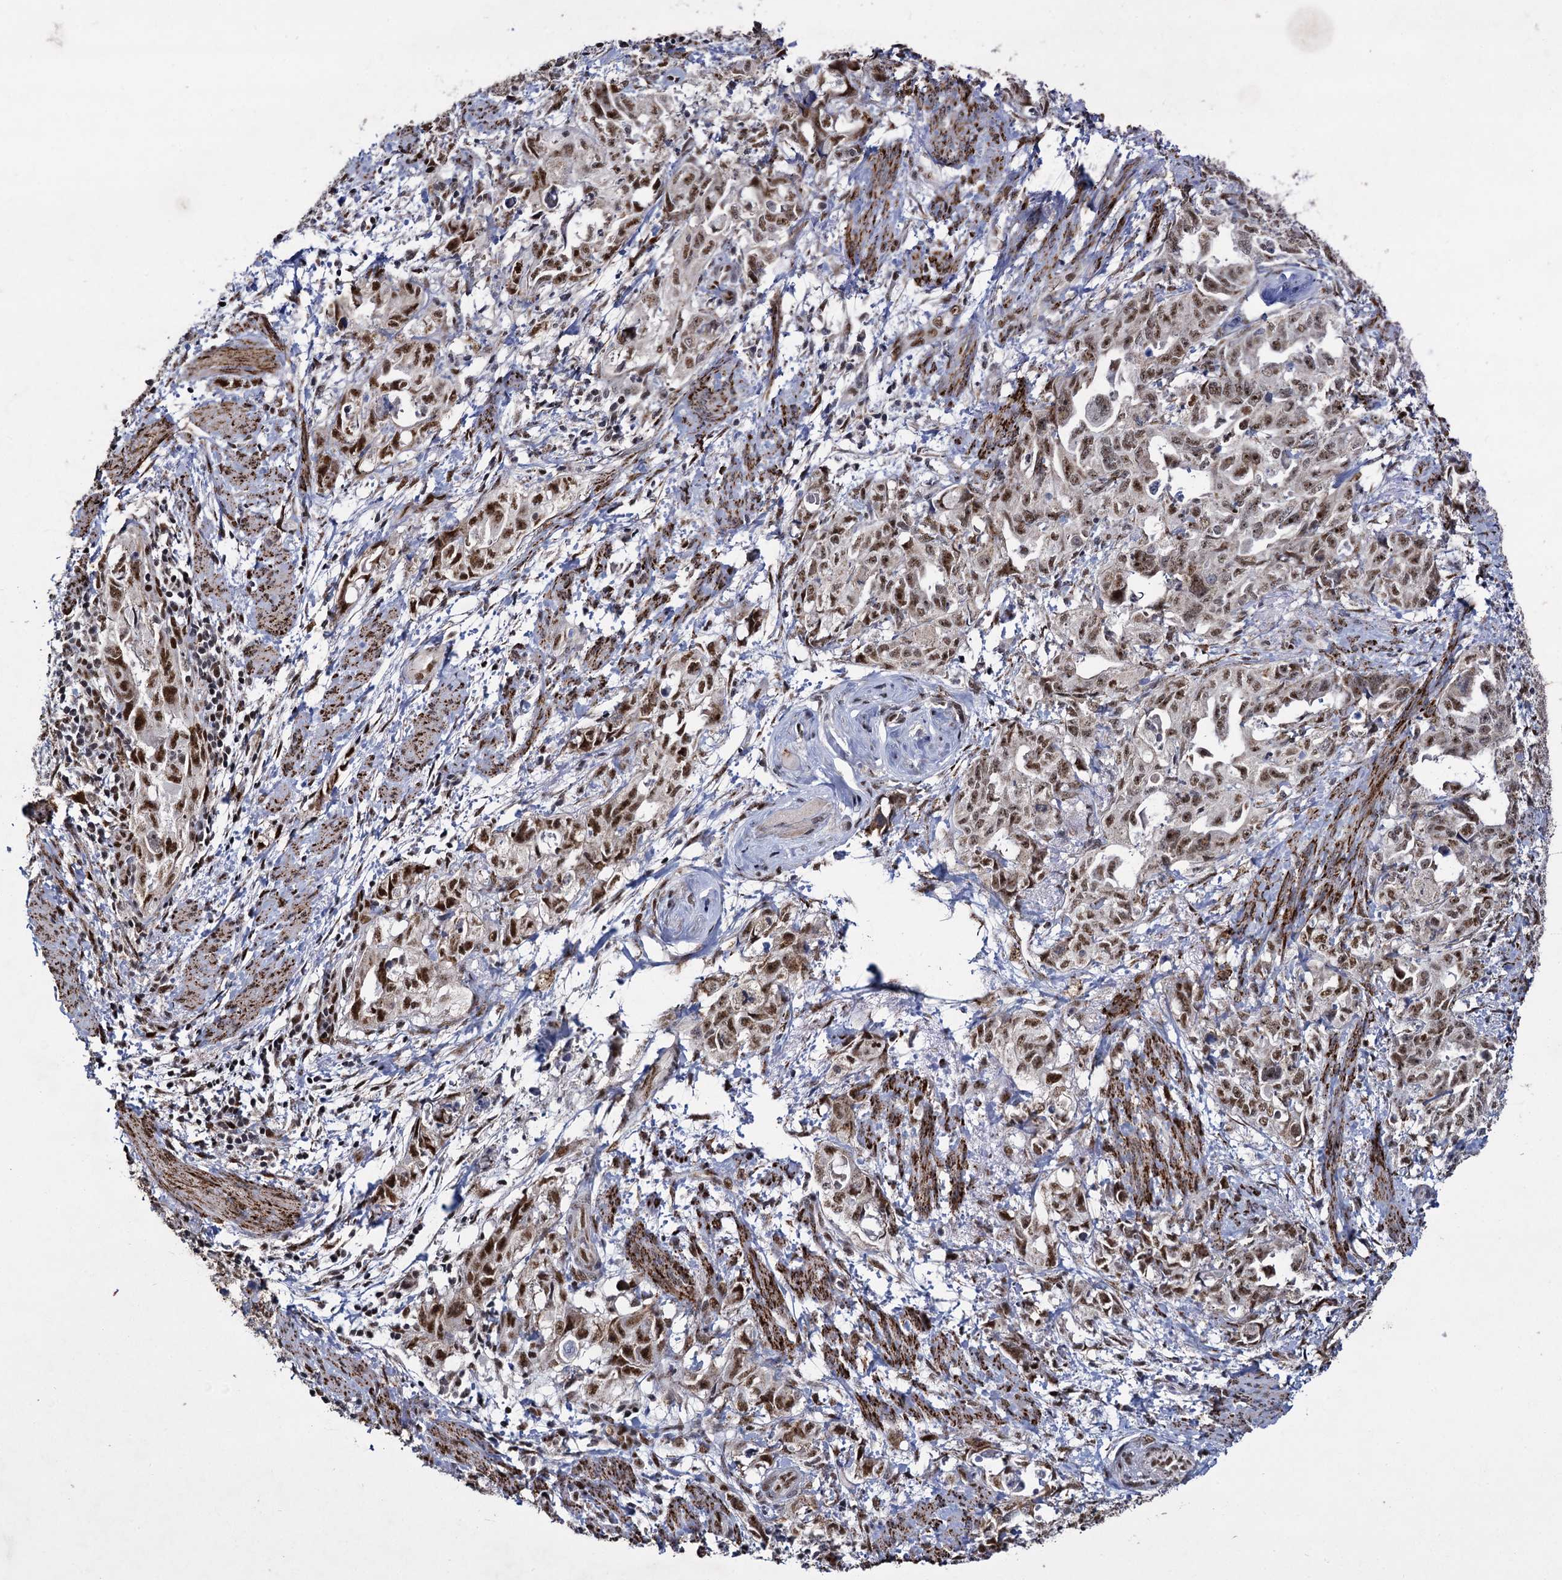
{"staining": {"intensity": "moderate", "quantity": ">75%", "location": "nuclear"}, "tissue": "endometrial cancer", "cell_type": "Tumor cells", "image_type": "cancer", "snomed": [{"axis": "morphology", "description": "Adenocarcinoma, NOS"}, {"axis": "topography", "description": "Endometrium"}], "caption": "Protein staining of endometrial cancer (adenocarcinoma) tissue demonstrates moderate nuclear staining in about >75% of tumor cells. Nuclei are stained in blue.", "gene": "RPUSD4", "patient": {"sex": "female", "age": 65}}